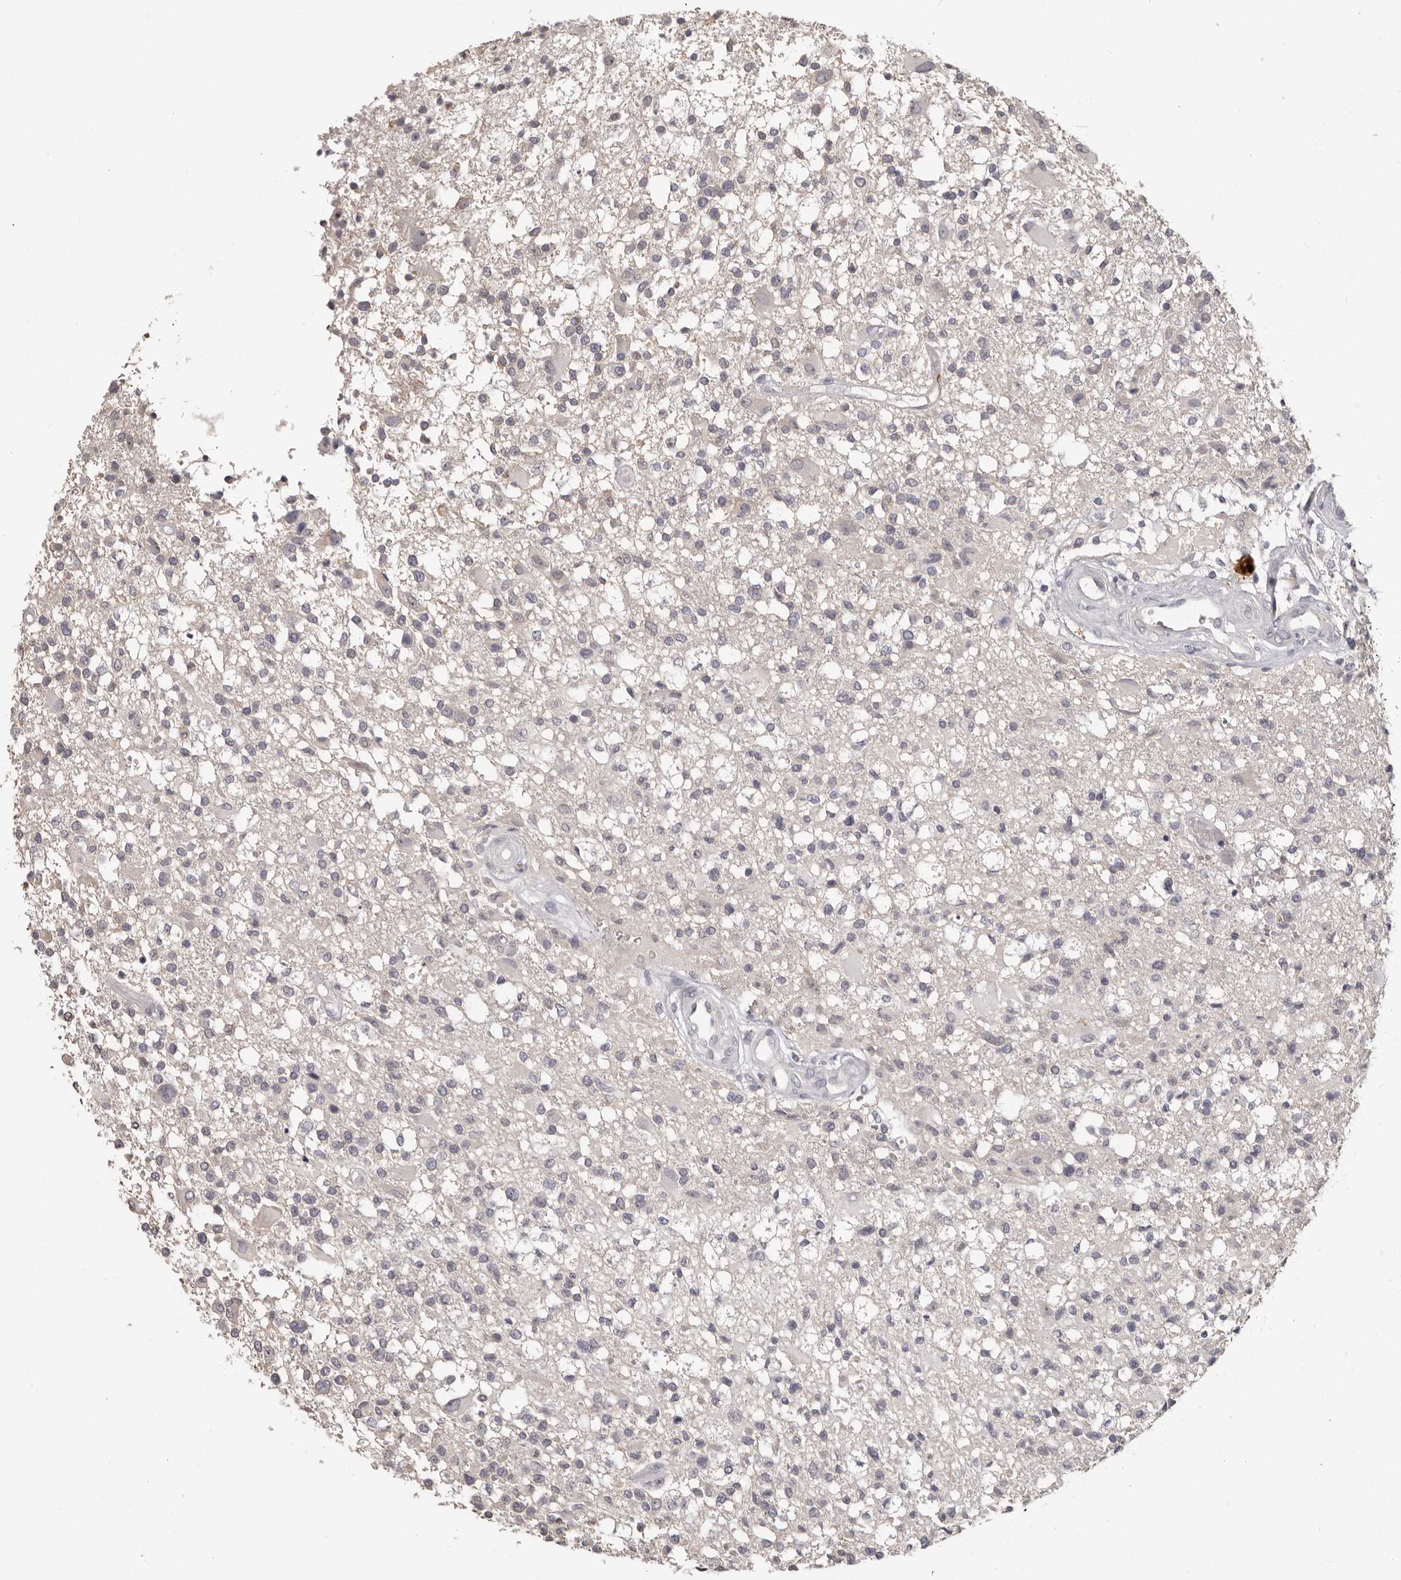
{"staining": {"intensity": "negative", "quantity": "none", "location": "none"}, "tissue": "glioma", "cell_type": "Tumor cells", "image_type": "cancer", "snomed": [{"axis": "morphology", "description": "Glioma, malignant, High grade"}, {"axis": "morphology", "description": "Glioblastoma, NOS"}, {"axis": "topography", "description": "Brain"}], "caption": "Tumor cells show no significant protein positivity in glioblastoma.", "gene": "GPR157", "patient": {"sex": "male", "age": 60}}